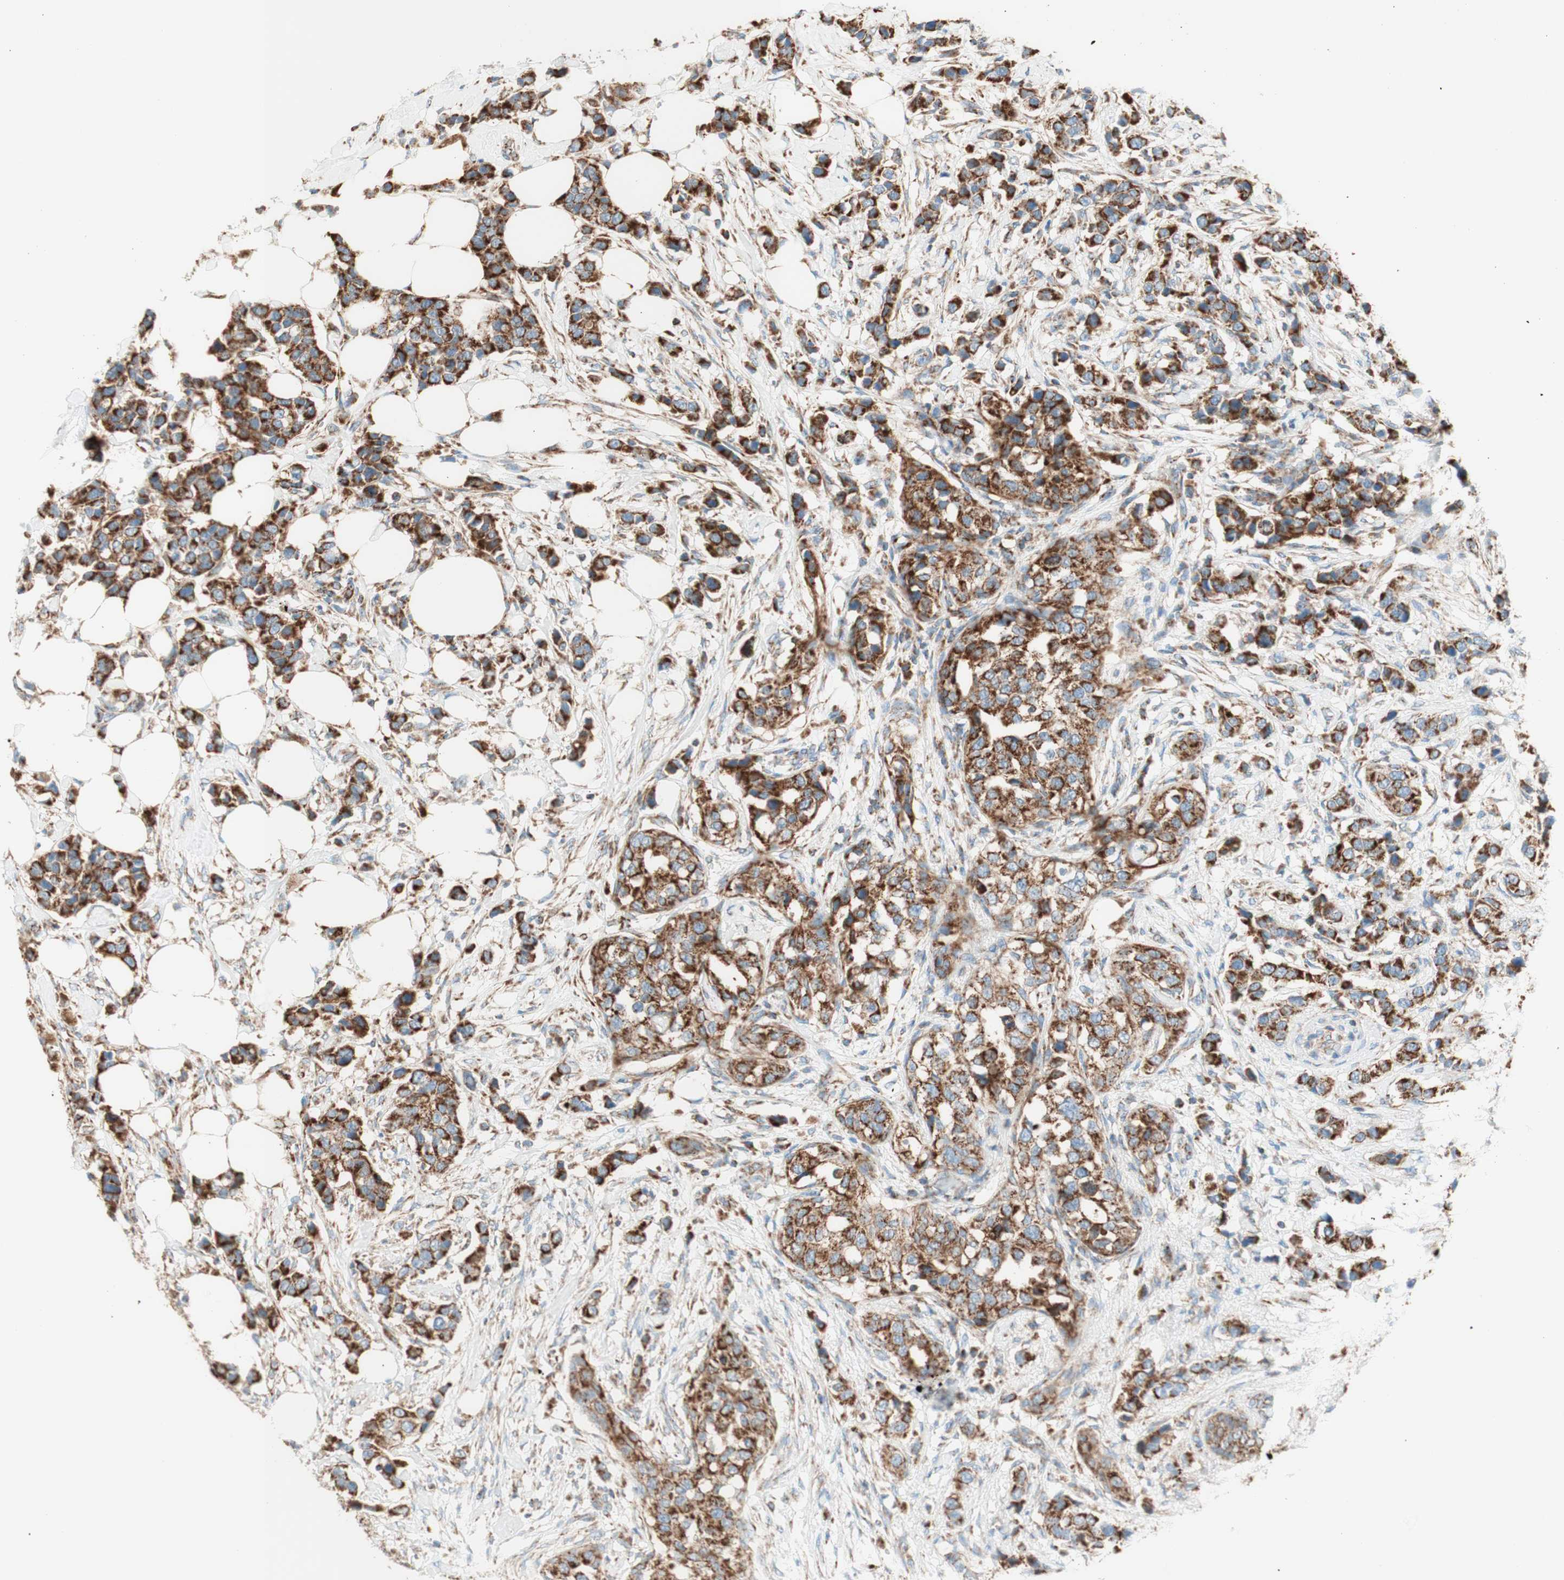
{"staining": {"intensity": "strong", "quantity": ">75%", "location": "cytoplasmic/membranous"}, "tissue": "breast cancer", "cell_type": "Tumor cells", "image_type": "cancer", "snomed": [{"axis": "morphology", "description": "Normal tissue, NOS"}, {"axis": "morphology", "description": "Duct carcinoma"}, {"axis": "topography", "description": "Breast"}], "caption": "Breast cancer (invasive ductal carcinoma) stained for a protein (brown) displays strong cytoplasmic/membranous positive expression in about >75% of tumor cells.", "gene": "TOMM20", "patient": {"sex": "female", "age": 50}}